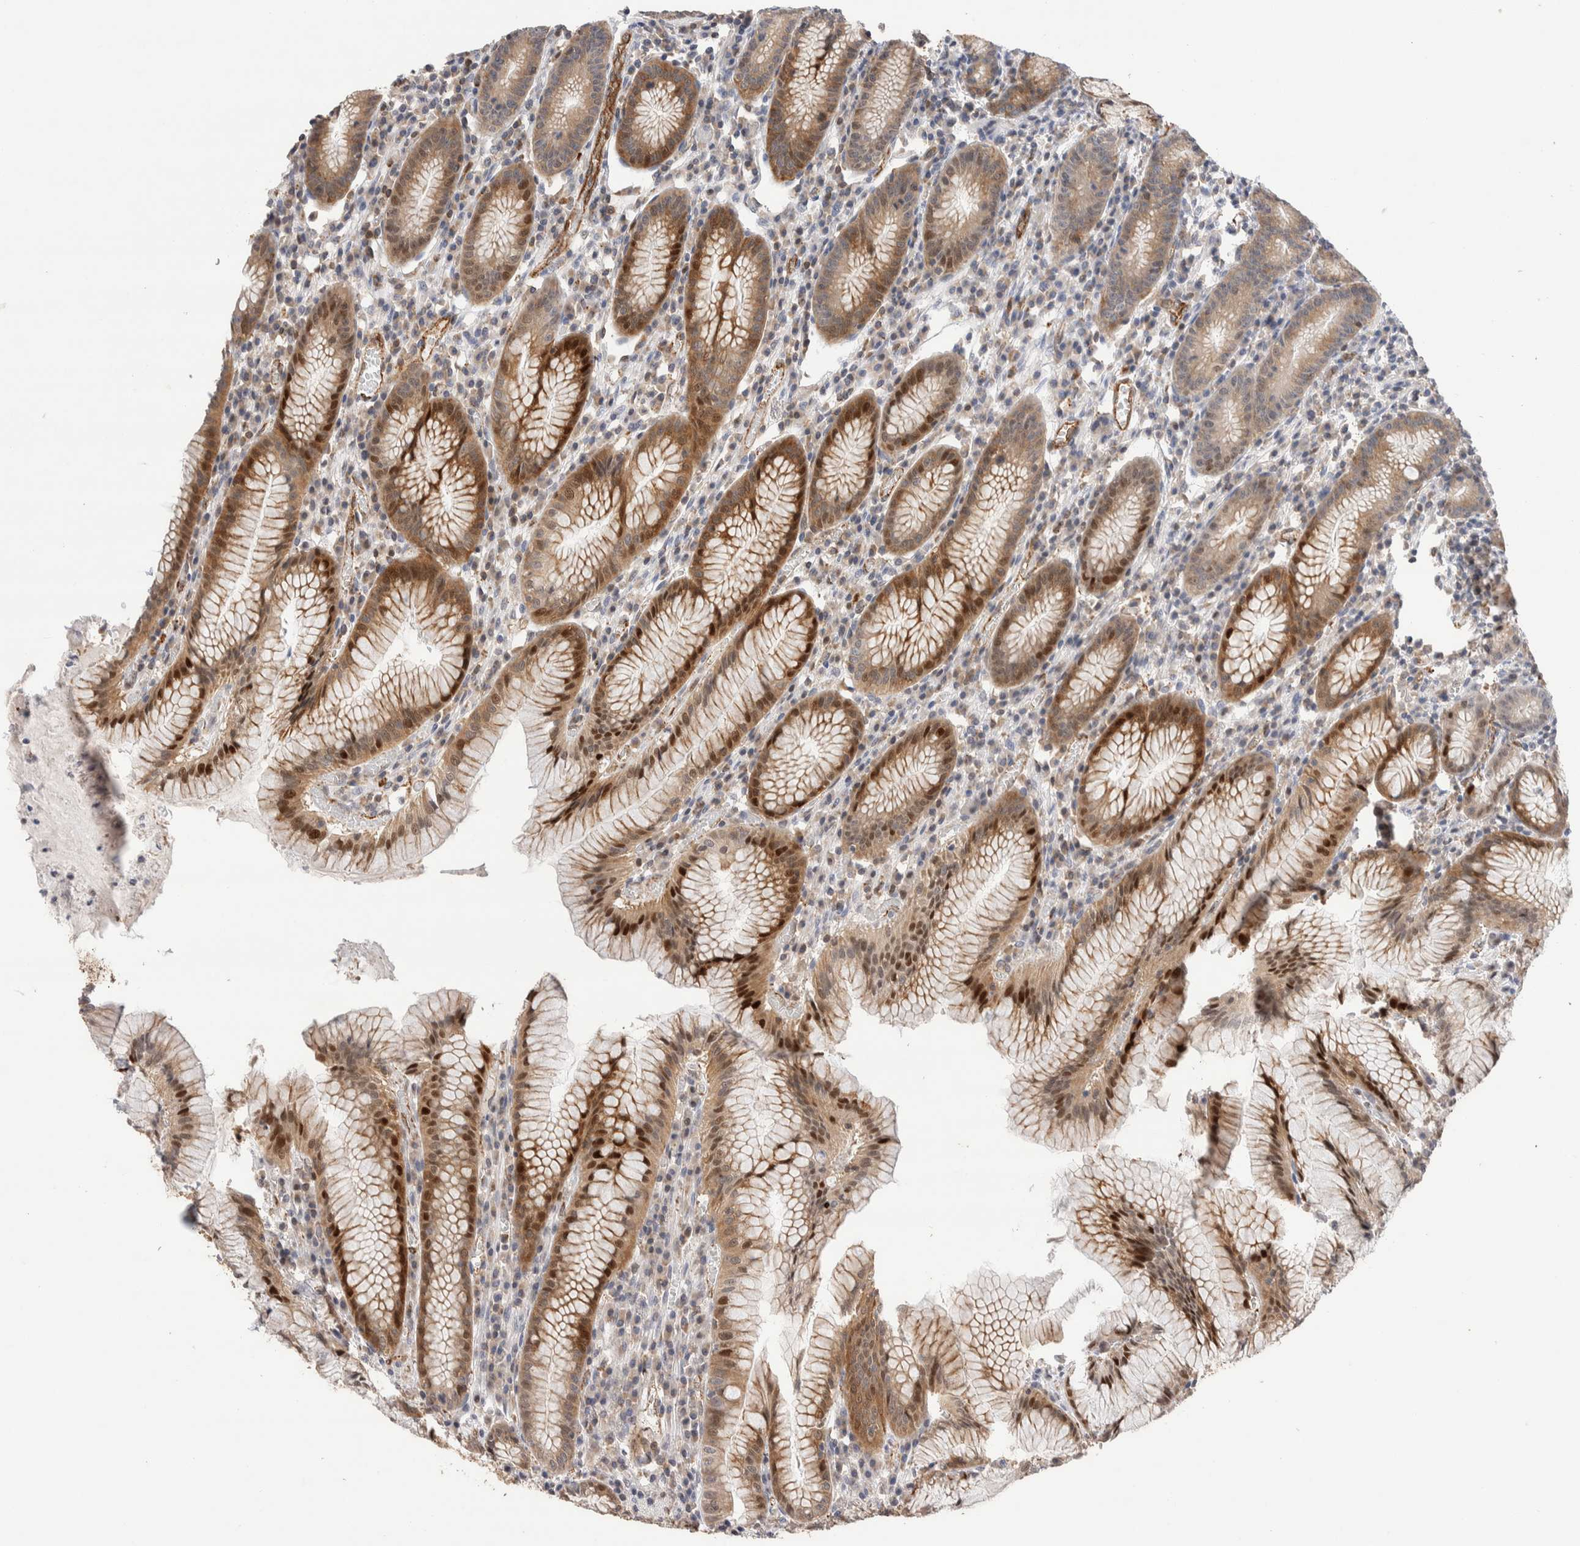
{"staining": {"intensity": "strong", "quantity": "25%-75%", "location": "cytoplasmic/membranous,nuclear"}, "tissue": "stomach", "cell_type": "Glandular cells", "image_type": "normal", "snomed": [{"axis": "morphology", "description": "Normal tissue, NOS"}, {"axis": "topography", "description": "Stomach"}], "caption": "A brown stain shows strong cytoplasmic/membranous,nuclear positivity of a protein in glandular cells of benign human stomach. (DAB IHC with brightfield microscopy, high magnification).", "gene": "NSMAF", "patient": {"sex": "male", "age": 55}}